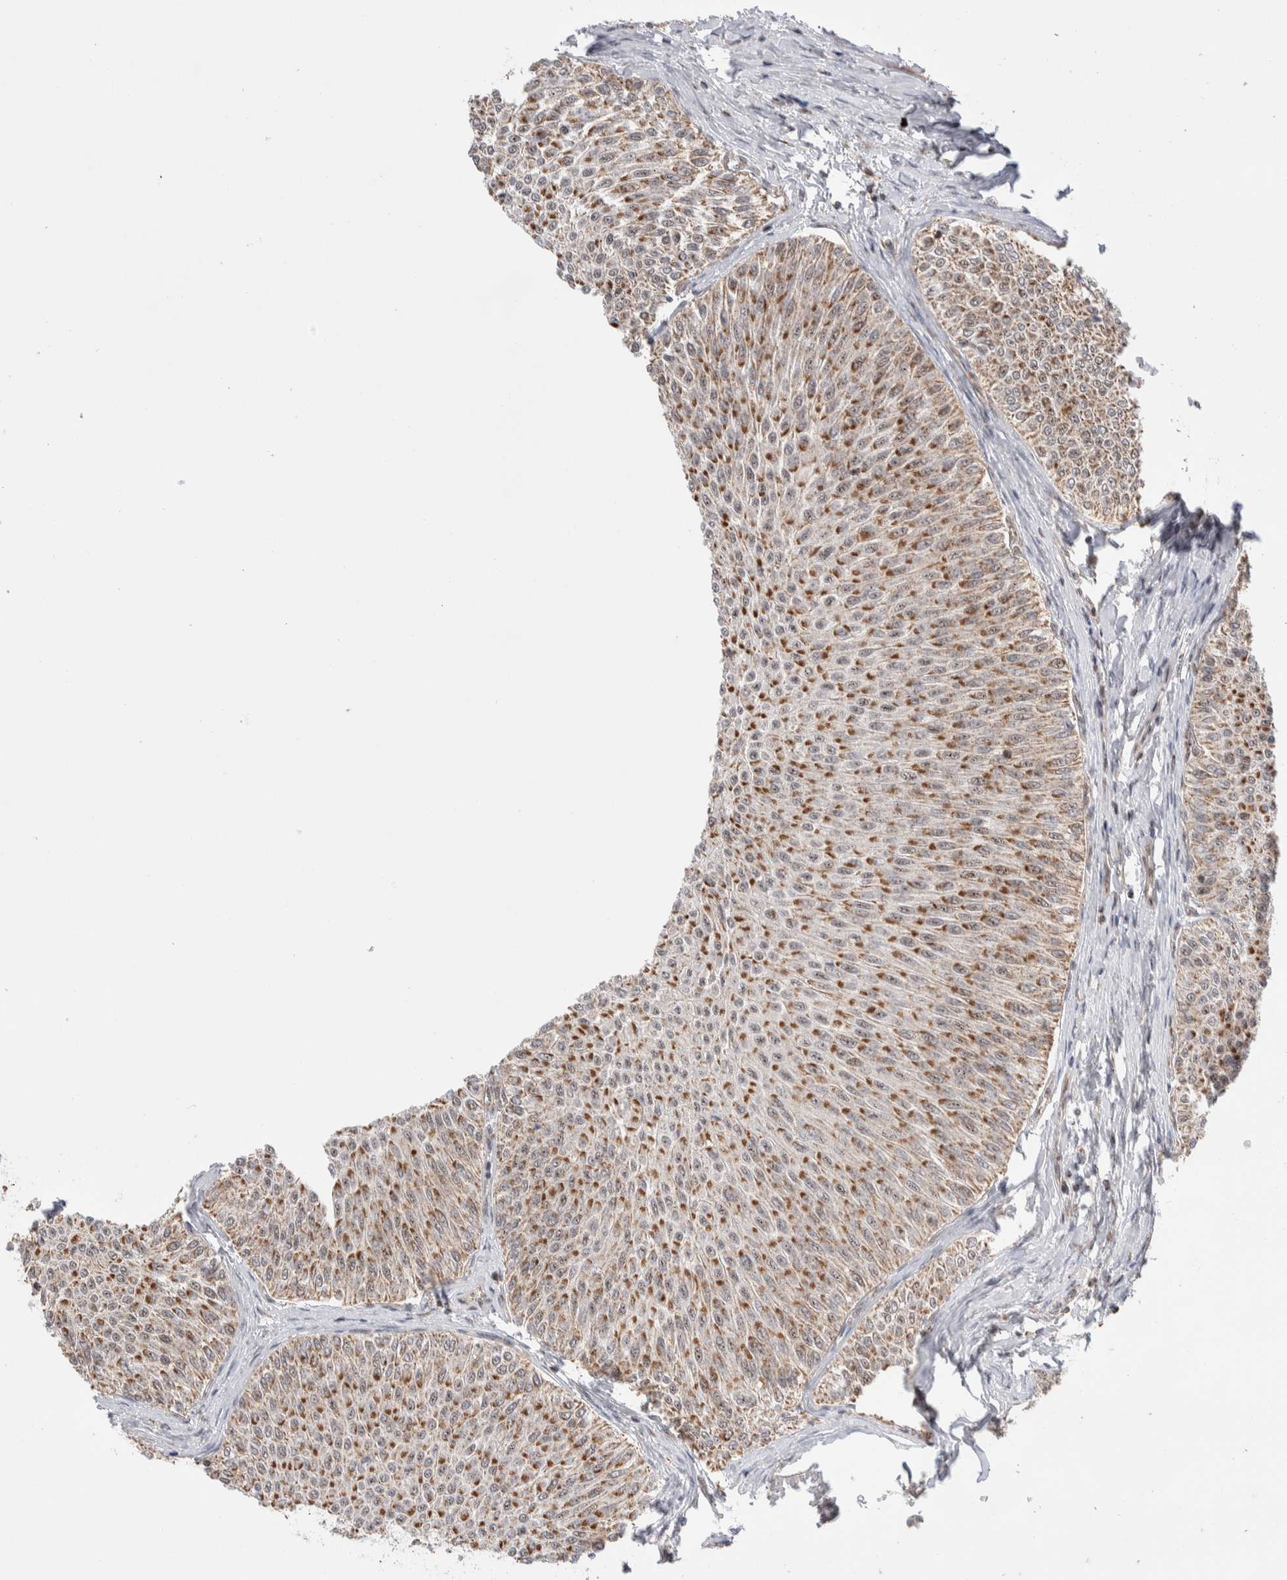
{"staining": {"intensity": "moderate", "quantity": ">75%", "location": "cytoplasmic/membranous"}, "tissue": "urothelial cancer", "cell_type": "Tumor cells", "image_type": "cancer", "snomed": [{"axis": "morphology", "description": "Urothelial carcinoma, Low grade"}, {"axis": "topography", "description": "Urinary bladder"}], "caption": "This is an image of immunohistochemistry staining of urothelial carcinoma (low-grade), which shows moderate positivity in the cytoplasmic/membranous of tumor cells.", "gene": "ZNF695", "patient": {"sex": "male", "age": 78}}